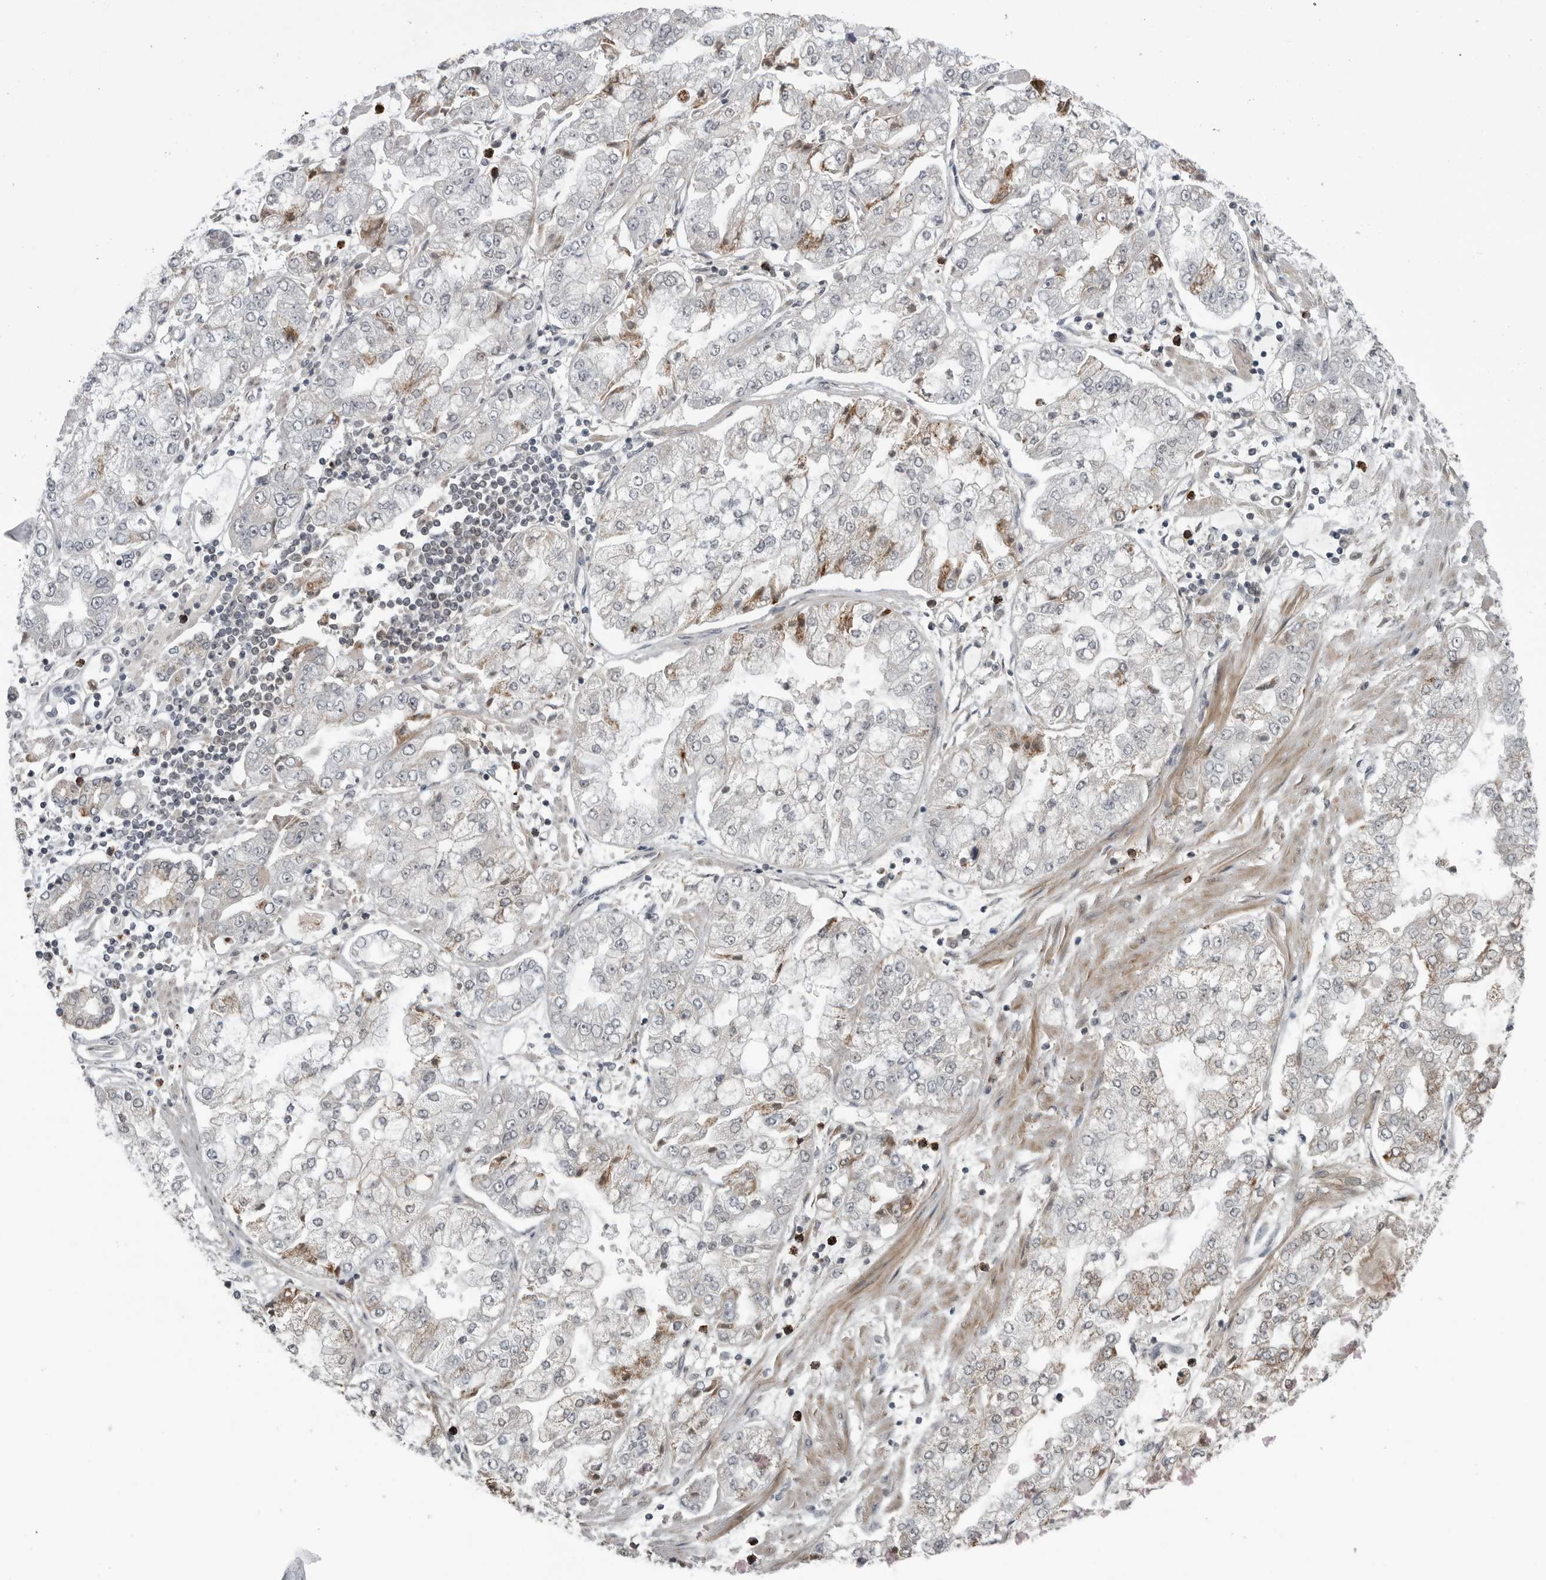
{"staining": {"intensity": "weak", "quantity": "25%-75%", "location": "cytoplasmic/membranous"}, "tissue": "stomach cancer", "cell_type": "Tumor cells", "image_type": "cancer", "snomed": [{"axis": "morphology", "description": "Adenocarcinoma, NOS"}, {"axis": "topography", "description": "Stomach"}], "caption": "High-magnification brightfield microscopy of stomach adenocarcinoma stained with DAB (brown) and counterstained with hematoxylin (blue). tumor cells exhibit weak cytoplasmic/membranous expression is seen in about25%-75% of cells.", "gene": "FAAP100", "patient": {"sex": "male", "age": 76}}